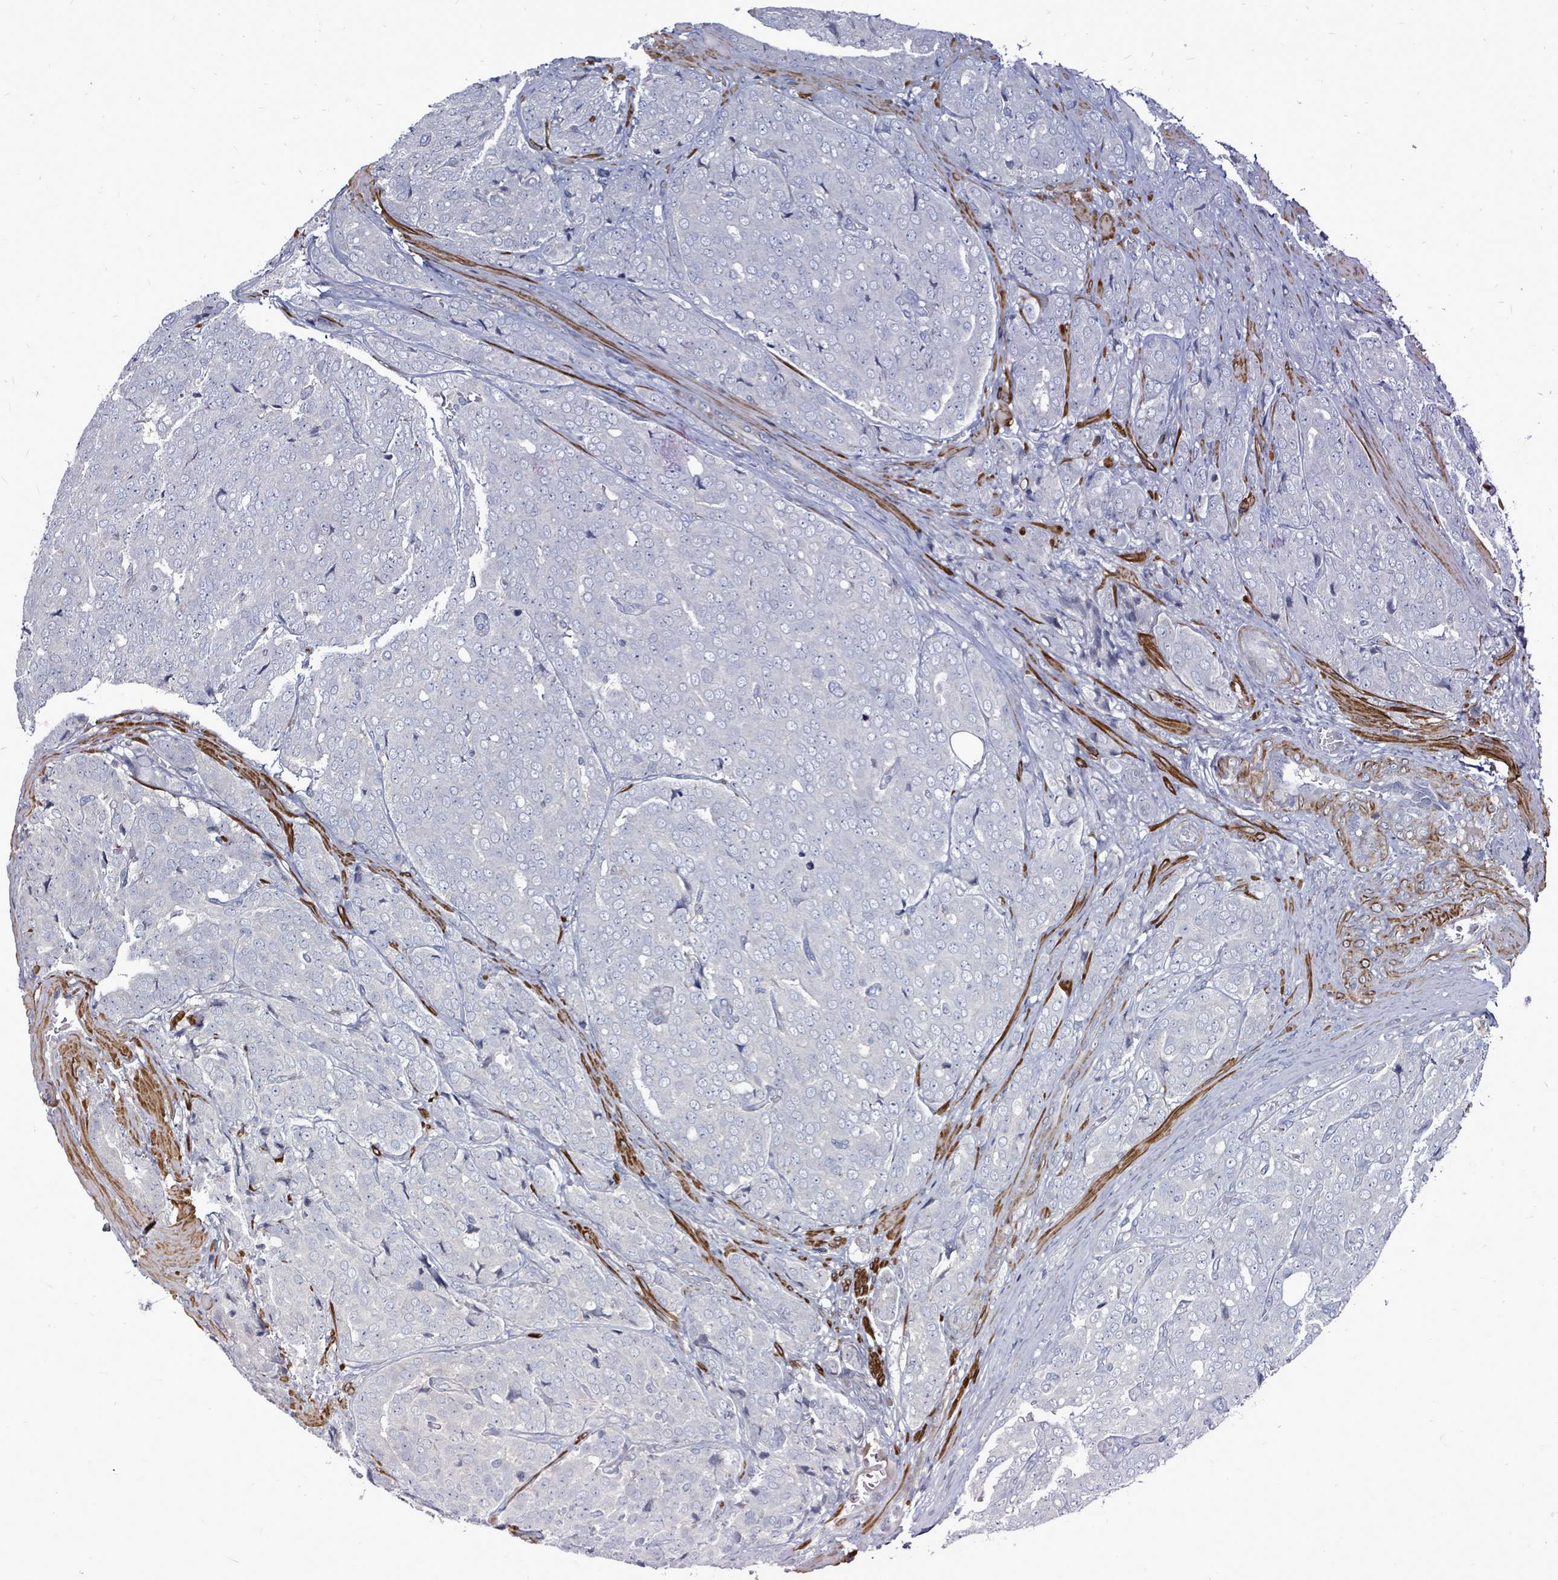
{"staining": {"intensity": "negative", "quantity": "none", "location": "none"}, "tissue": "prostate cancer", "cell_type": "Tumor cells", "image_type": "cancer", "snomed": [{"axis": "morphology", "description": "Adenocarcinoma, High grade"}, {"axis": "topography", "description": "Prostate"}], "caption": "DAB immunohistochemical staining of prostate cancer (adenocarcinoma (high-grade)) displays no significant staining in tumor cells.", "gene": "ARGFX", "patient": {"sex": "male", "age": 68}}